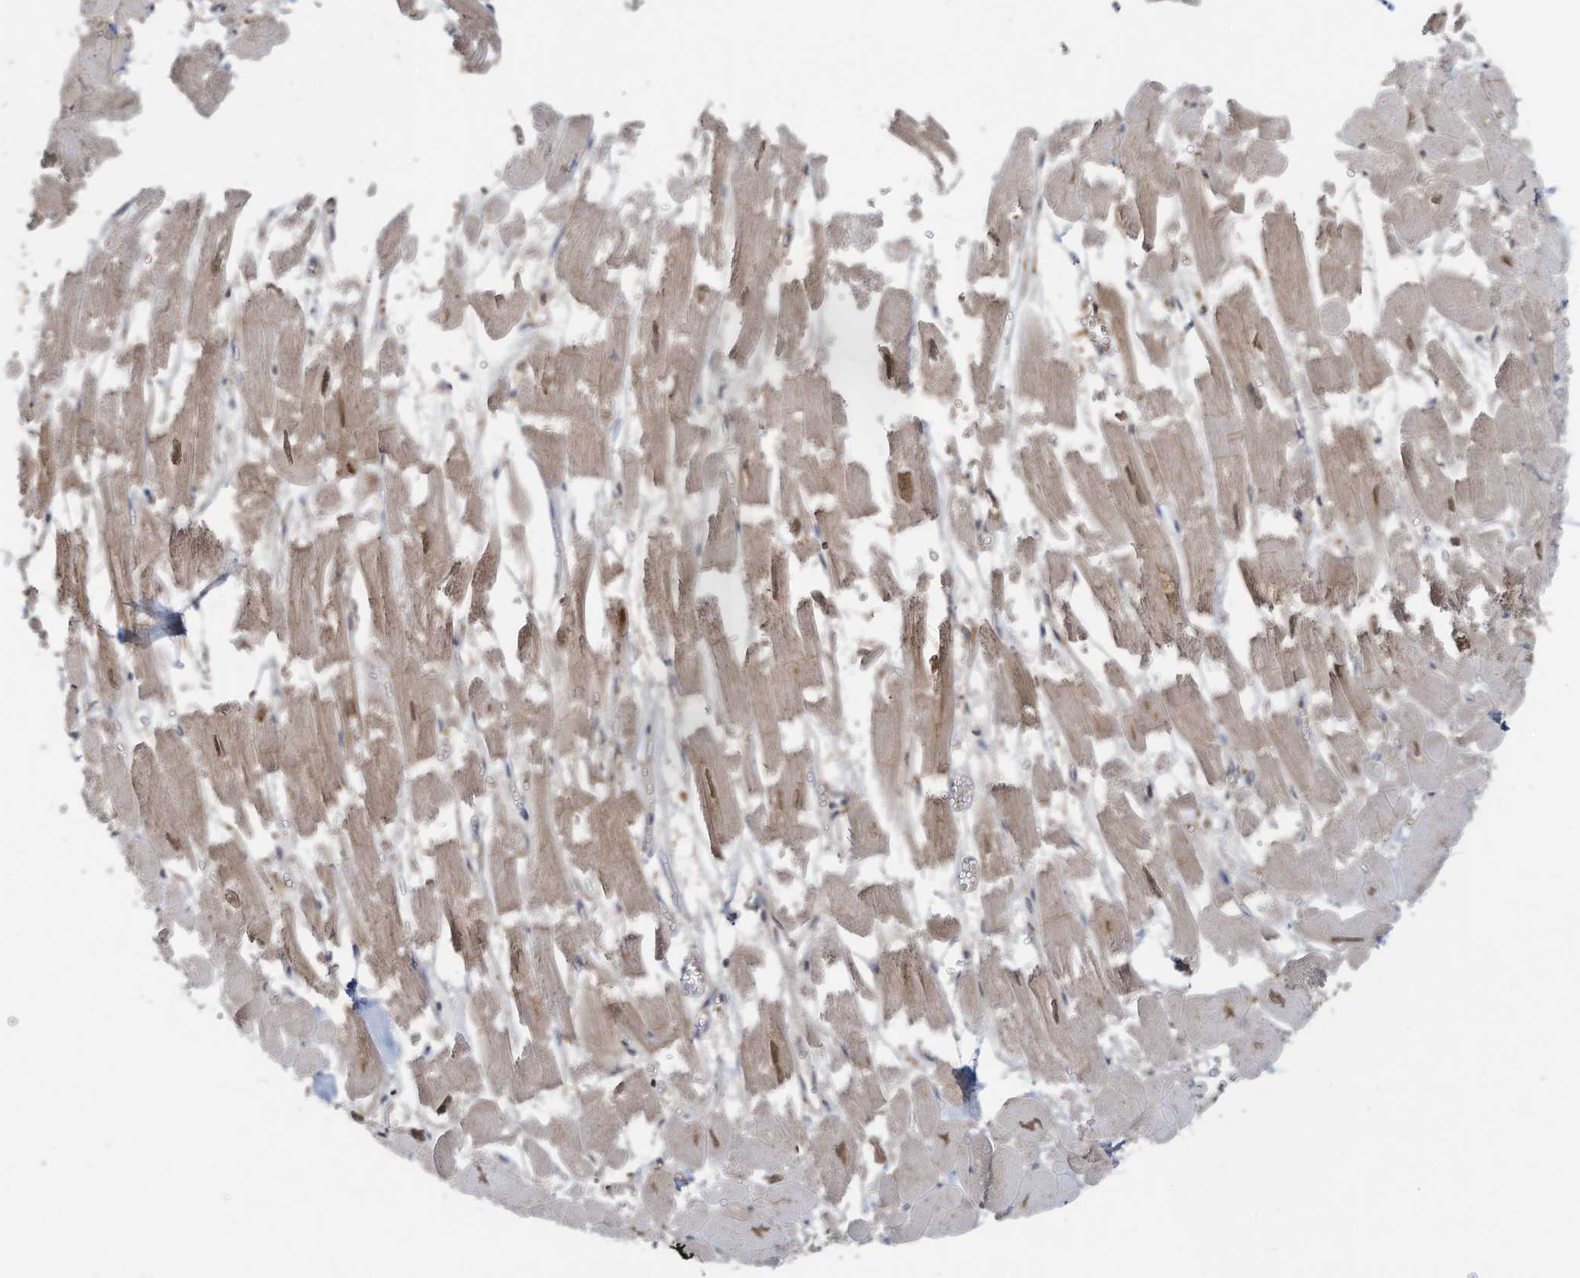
{"staining": {"intensity": "weak", "quantity": "25%-75%", "location": "cytoplasmic/membranous"}, "tissue": "heart muscle", "cell_type": "Cardiomyocytes", "image_type": "normal", "snomed": [{"axis": "morphology", "description": "Normal tissue, NOS"}, {"axis": "topography", "description": "Heart"}], "caption": "A brown stain shows weak cytoplasmic/membranous positivity of a protein in cardiomyocytes of unremarkable human heart muscle. (Stains: DAB in brown, nuclei in blue, Microscopy: brightfield microscopy at high magnification).", "gene": "OLA1", "patient": {"sex": "male", "age": 54}}